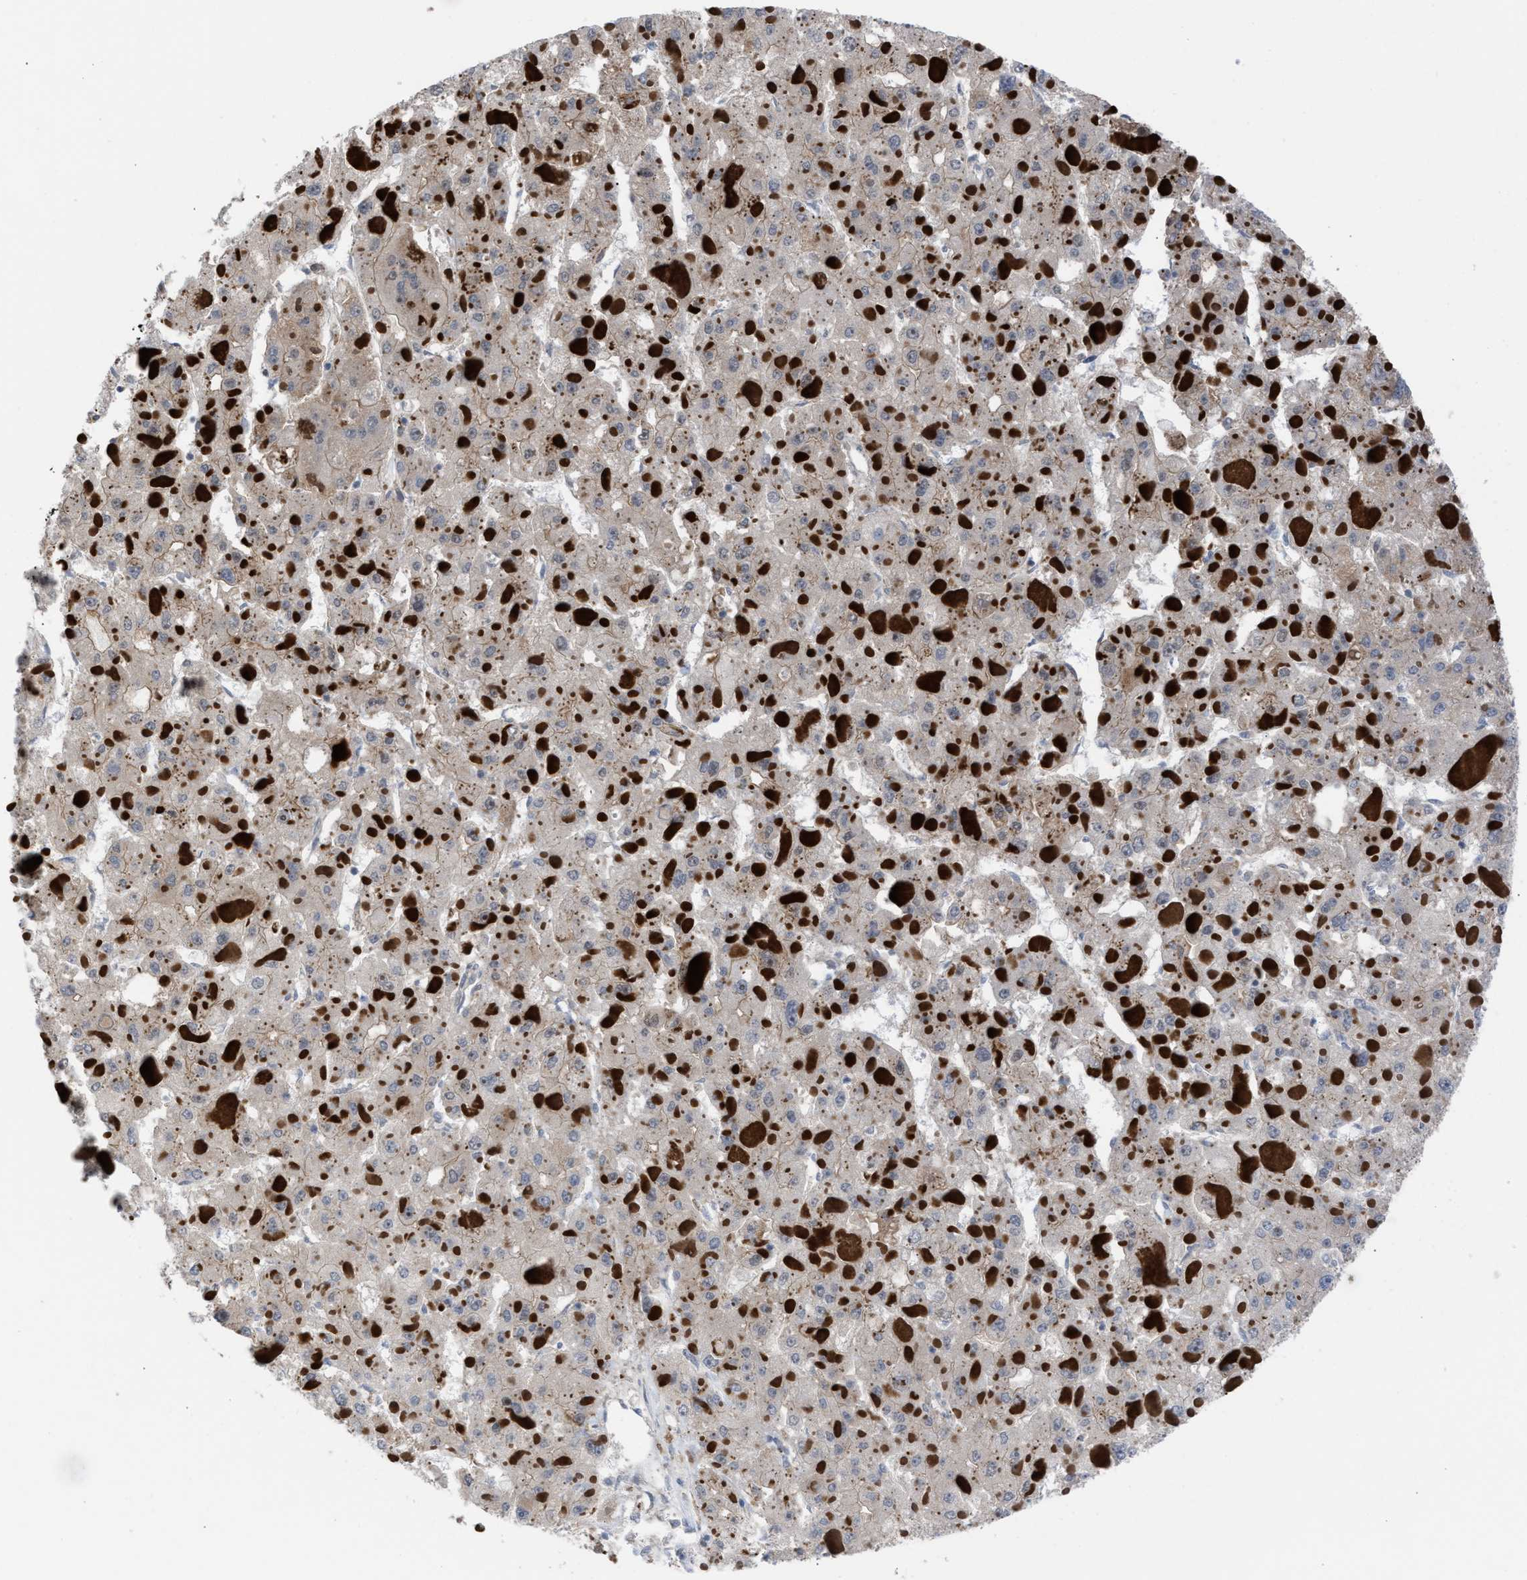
{"staining": {"intensity": "weak", "quantity": "<25%", "location": "cytoplasmic/membranous"}, "tissue": "liver cancer", "cell_type": "Tumor cells", "image_type": "cancer", "snomed": [{"axis": "morphology", "description": "Carcinoma, Hepatocellular, NOS"}, {"axis": "topography", "description": "Liver"}], "caption": "Image shows no protein expression in tumor cells of liver hepatocellular carcinoma tissue.", "gene": "TP53BP2", "patient": {"sex": "female", "age": 73}}